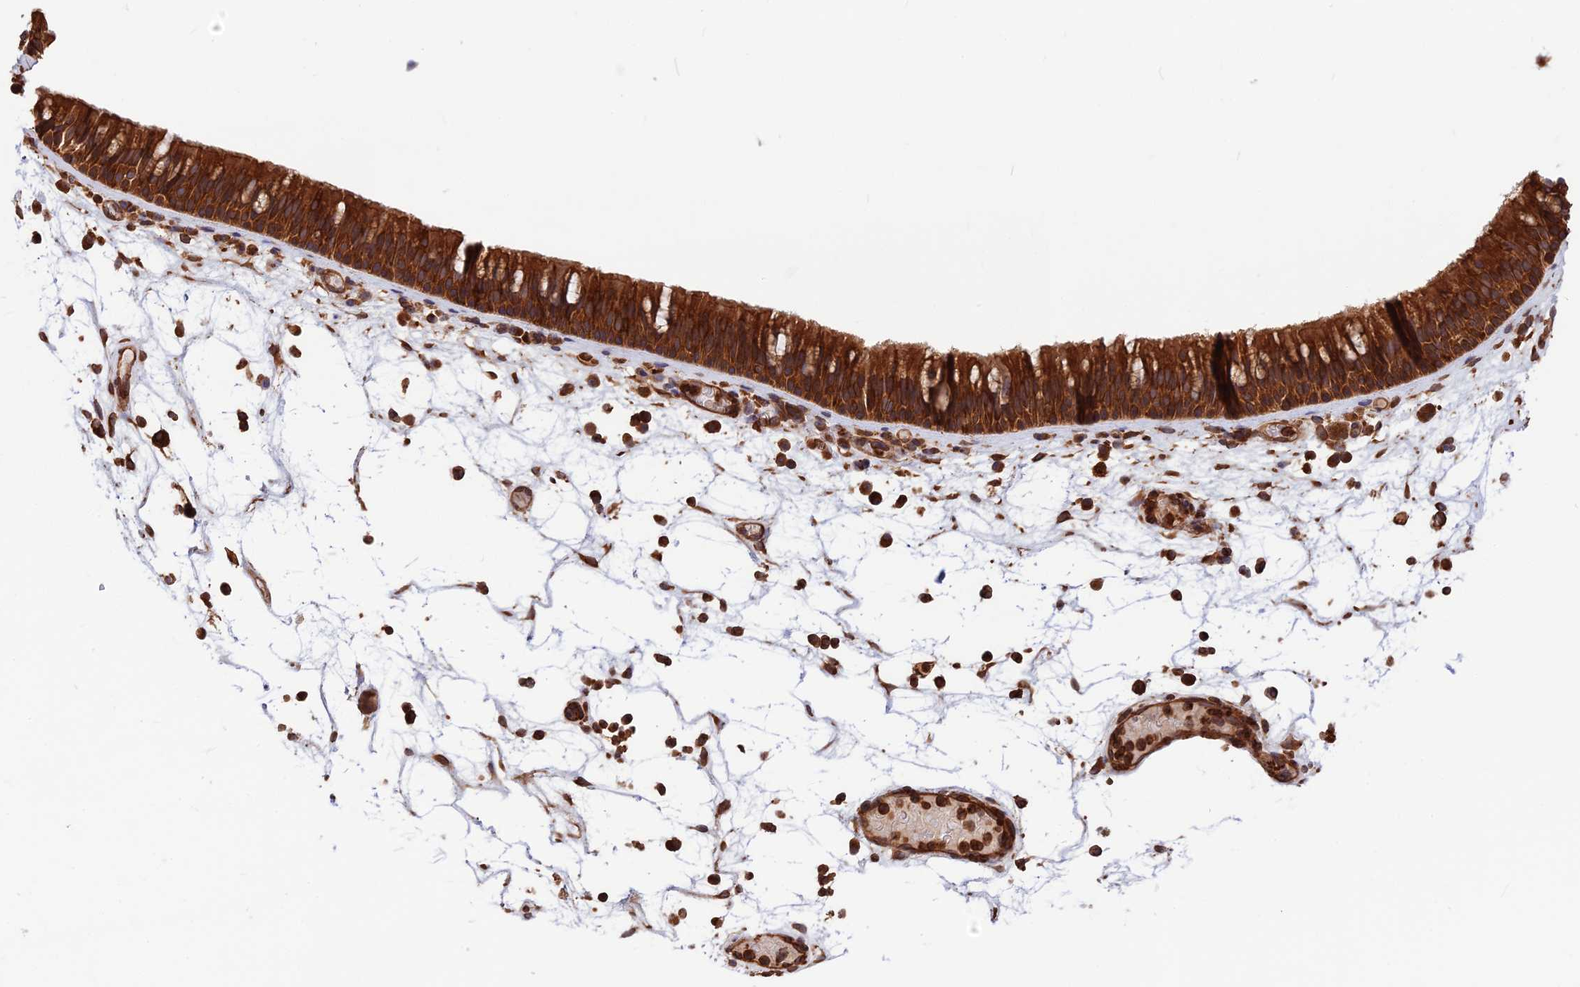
{"staining": {"intensity": "strong", "quantity": ">75%", "location": "cytoplasmic/membranous"}, "tissue": "nasopharynx", "cell_type": "Respiratory epithelial cells", "image_type": "normal", "snomed": [{"axis": "morphology", "description": "Normal tissue, NOS"}, {"axis": "morphology", "description": "Inflammation, NOS"}, {"axis": "morphology", "description": "Malignant melanoma, Metastatic site"}, {"axis": "topography", "description": "Nasopharynx"}], "caption": "Immunohistochemical staining of unremarkable nasopharynx displays high levels of strong cytoplasmic/membranous expression in approximately >75% of respiratory epithelial cells. The staining was performed using DAB, with brown indicating positive protein expression. Nuclei are stained blue with hematoxylin.", "gene": "WDR1", "patient": {"sex": "male", "age": 70}}